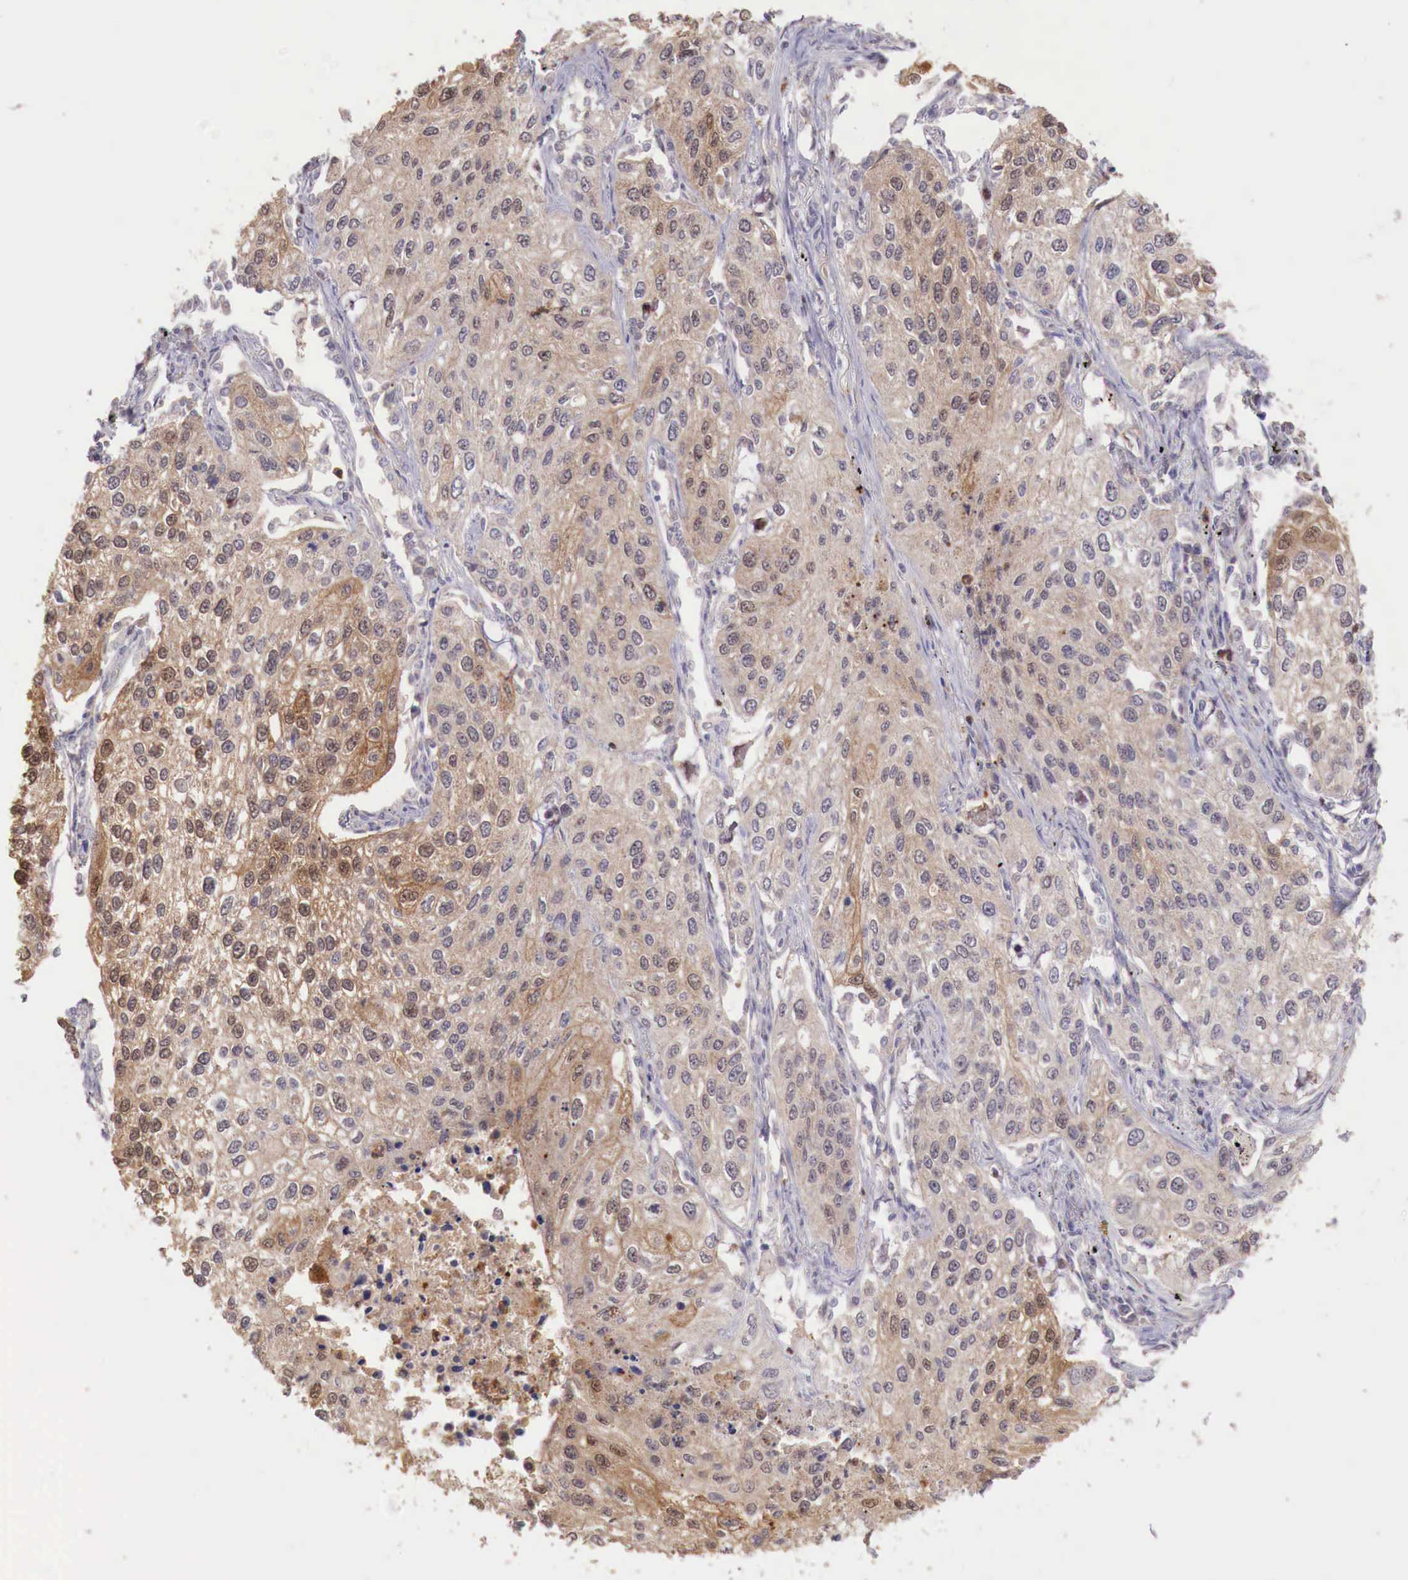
{"staining": {"intensity": "moderate", "quantity": ">75%", "location": "cytoplasmic/membranous"}, "tissue": "lung cancer", "cell_type": "Tumor cells", "image_type": "cancer", "snomed": [{"axis": "morphology", "description": "Squamous cell carcinoma, NOS"}, {"axis": "topography", "description": "Lung"}], "caption": "Lung squamous cell carcinoma tissue exhibits moderate cytoplasmic/membranous positivity in approximately >75% of tumor cells", "gene": "GAB2", "patient": {"sex": "male", "age": 75}}